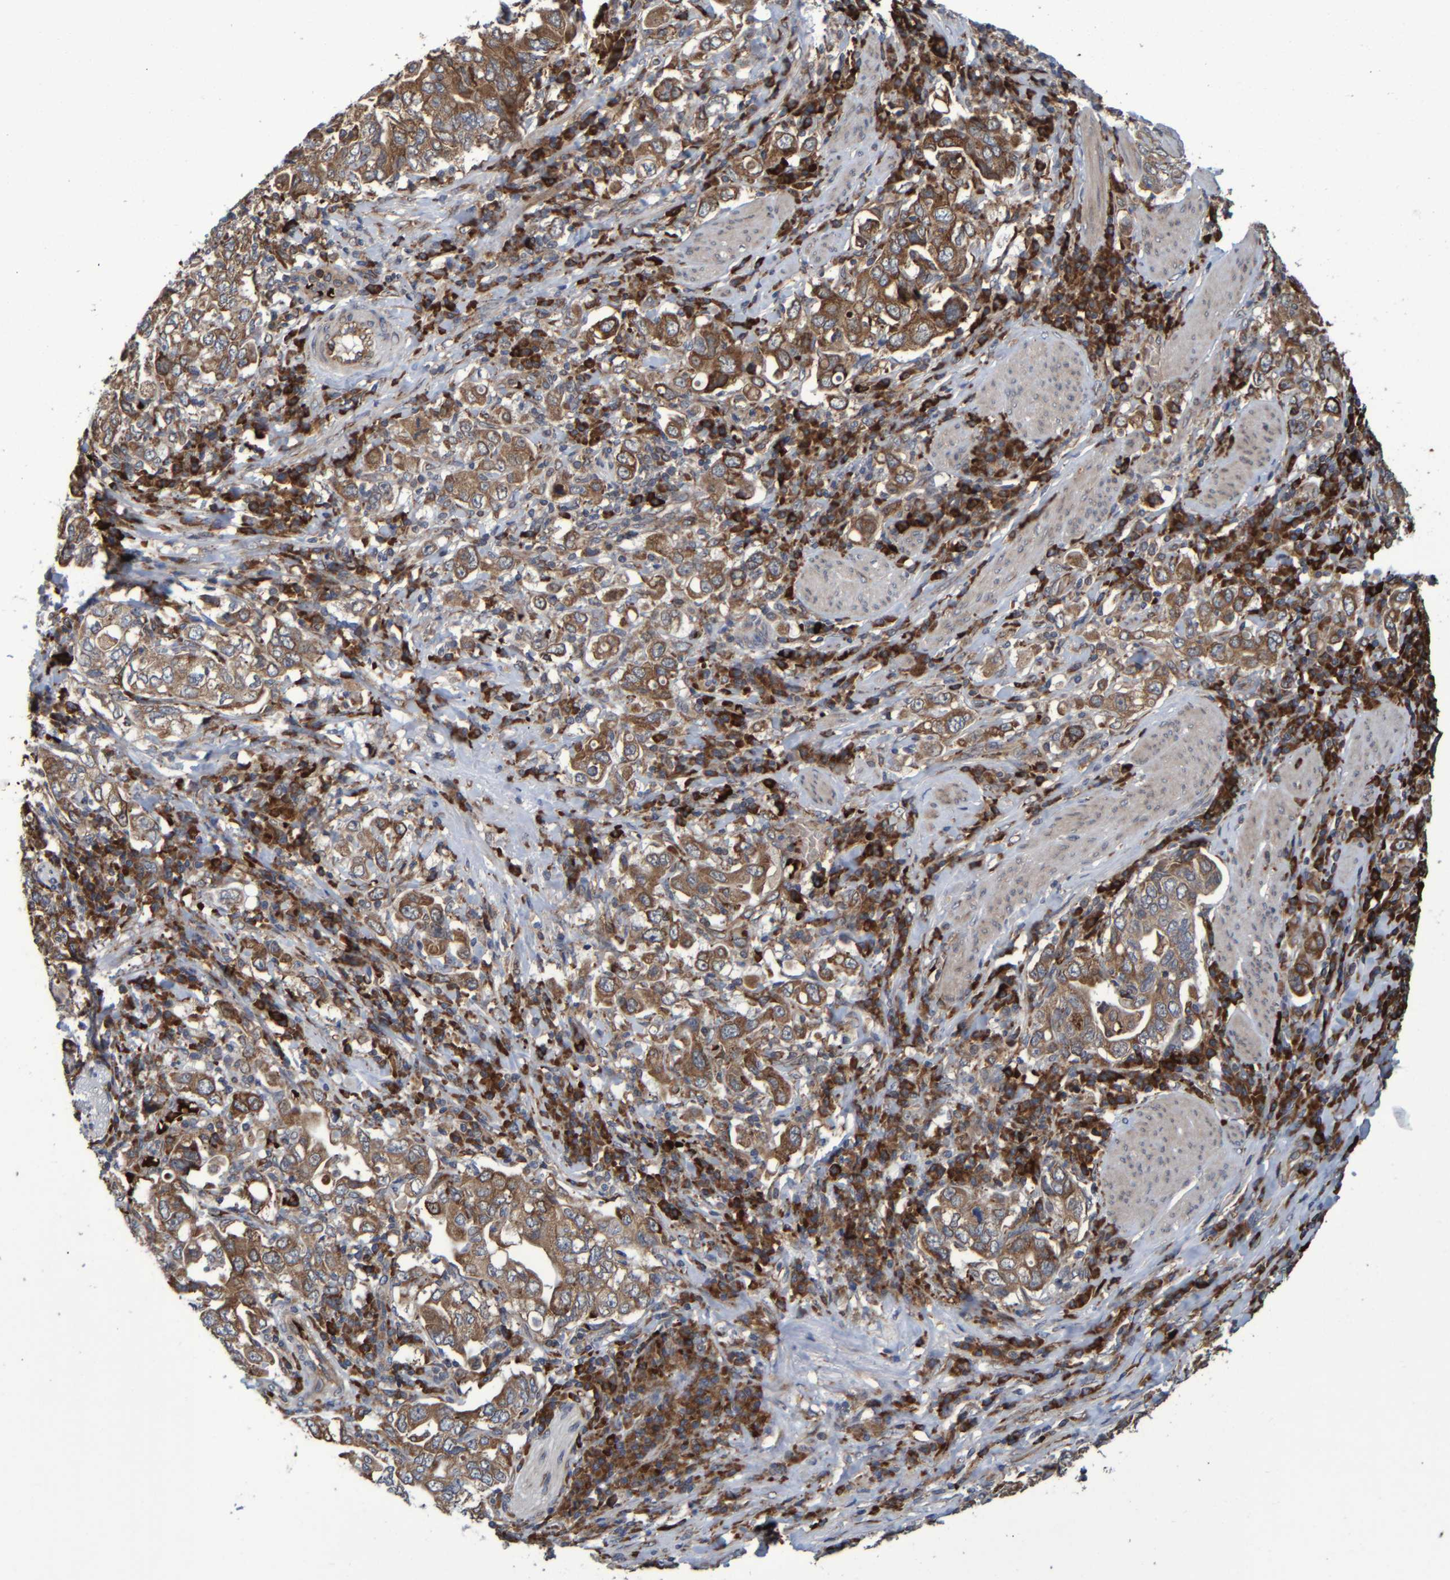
{"staining": {"intensity": "moderate", "quantity": ">75%", "location": "cytoplasmic/membranous"}, "tissue": "stomach cancer", "cell_type": "Tumor cells", "image_type": "cancer", "snomed": [{"axis": "morphology", "description": "Adenocarcinoma, NOS"}, {"axis": "topography", "description": "Stomach, upper"}], "caption": "Stomach adenocarcinoma stained for a protein displays moderate cytoplasmic/membranous positivity in tumor cells.", "gene": "SPAG5", "patient": {"sex": "male", "age": 62}}